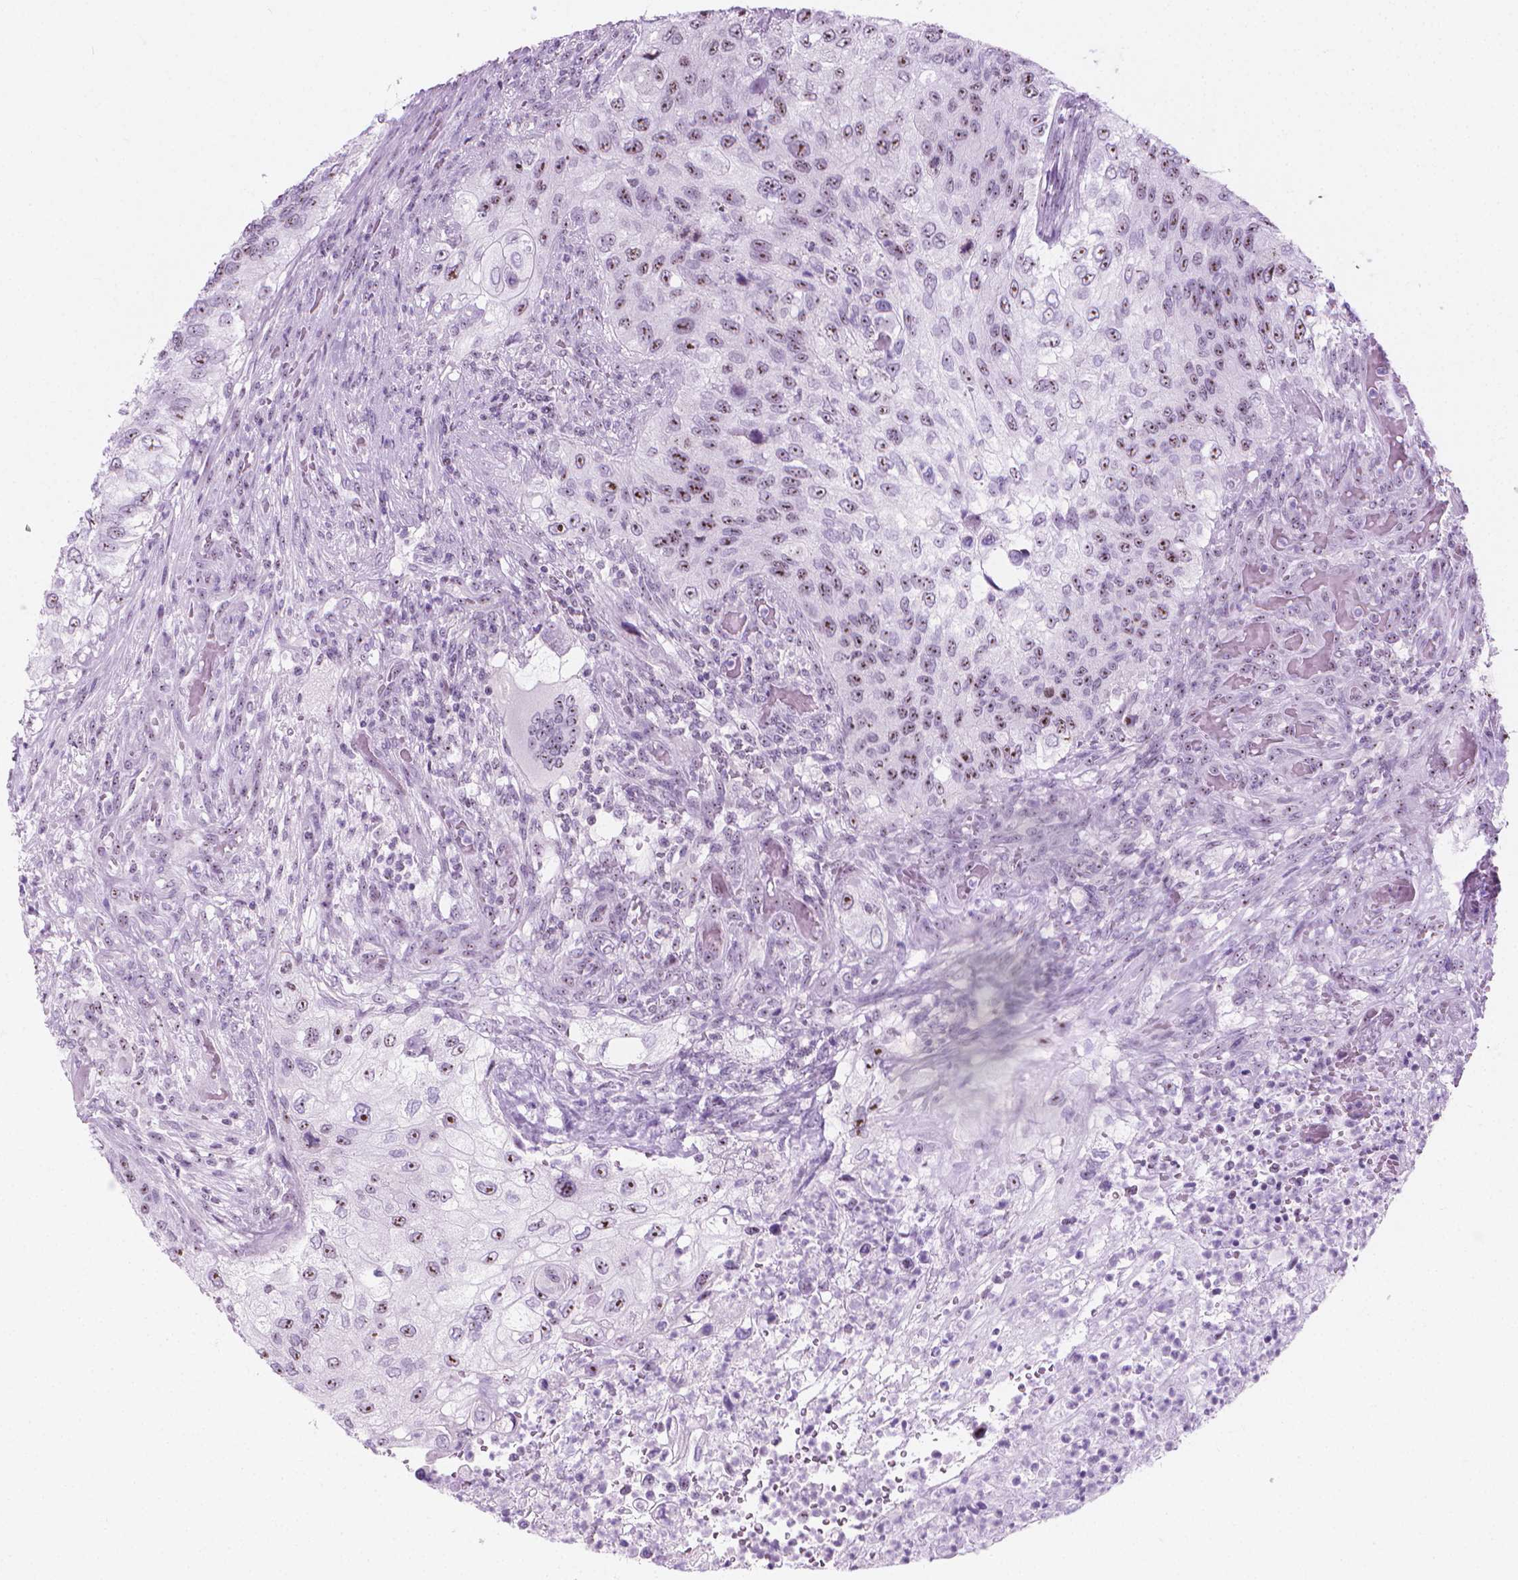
{"staining": {"intensity": "moderate", "quantity": ">75%", "location": "nuclear"}, "tissue": "urothelial cancer", "cell_type": "Tumor cells", "image_type": "cancer", "snomed": [{"axis": "morphology", "description": "Urothelial carcinoma, High grade"}, {"axis": "topography", "description": "Urinary bladder"}], "caption": "Urothelial cancer stained with a brown dye exhibits moderate nuclear positive staining in about >75% of tumor cells.", "gene": "NOL7", "patient": {"sex": "female", "age": 60}}